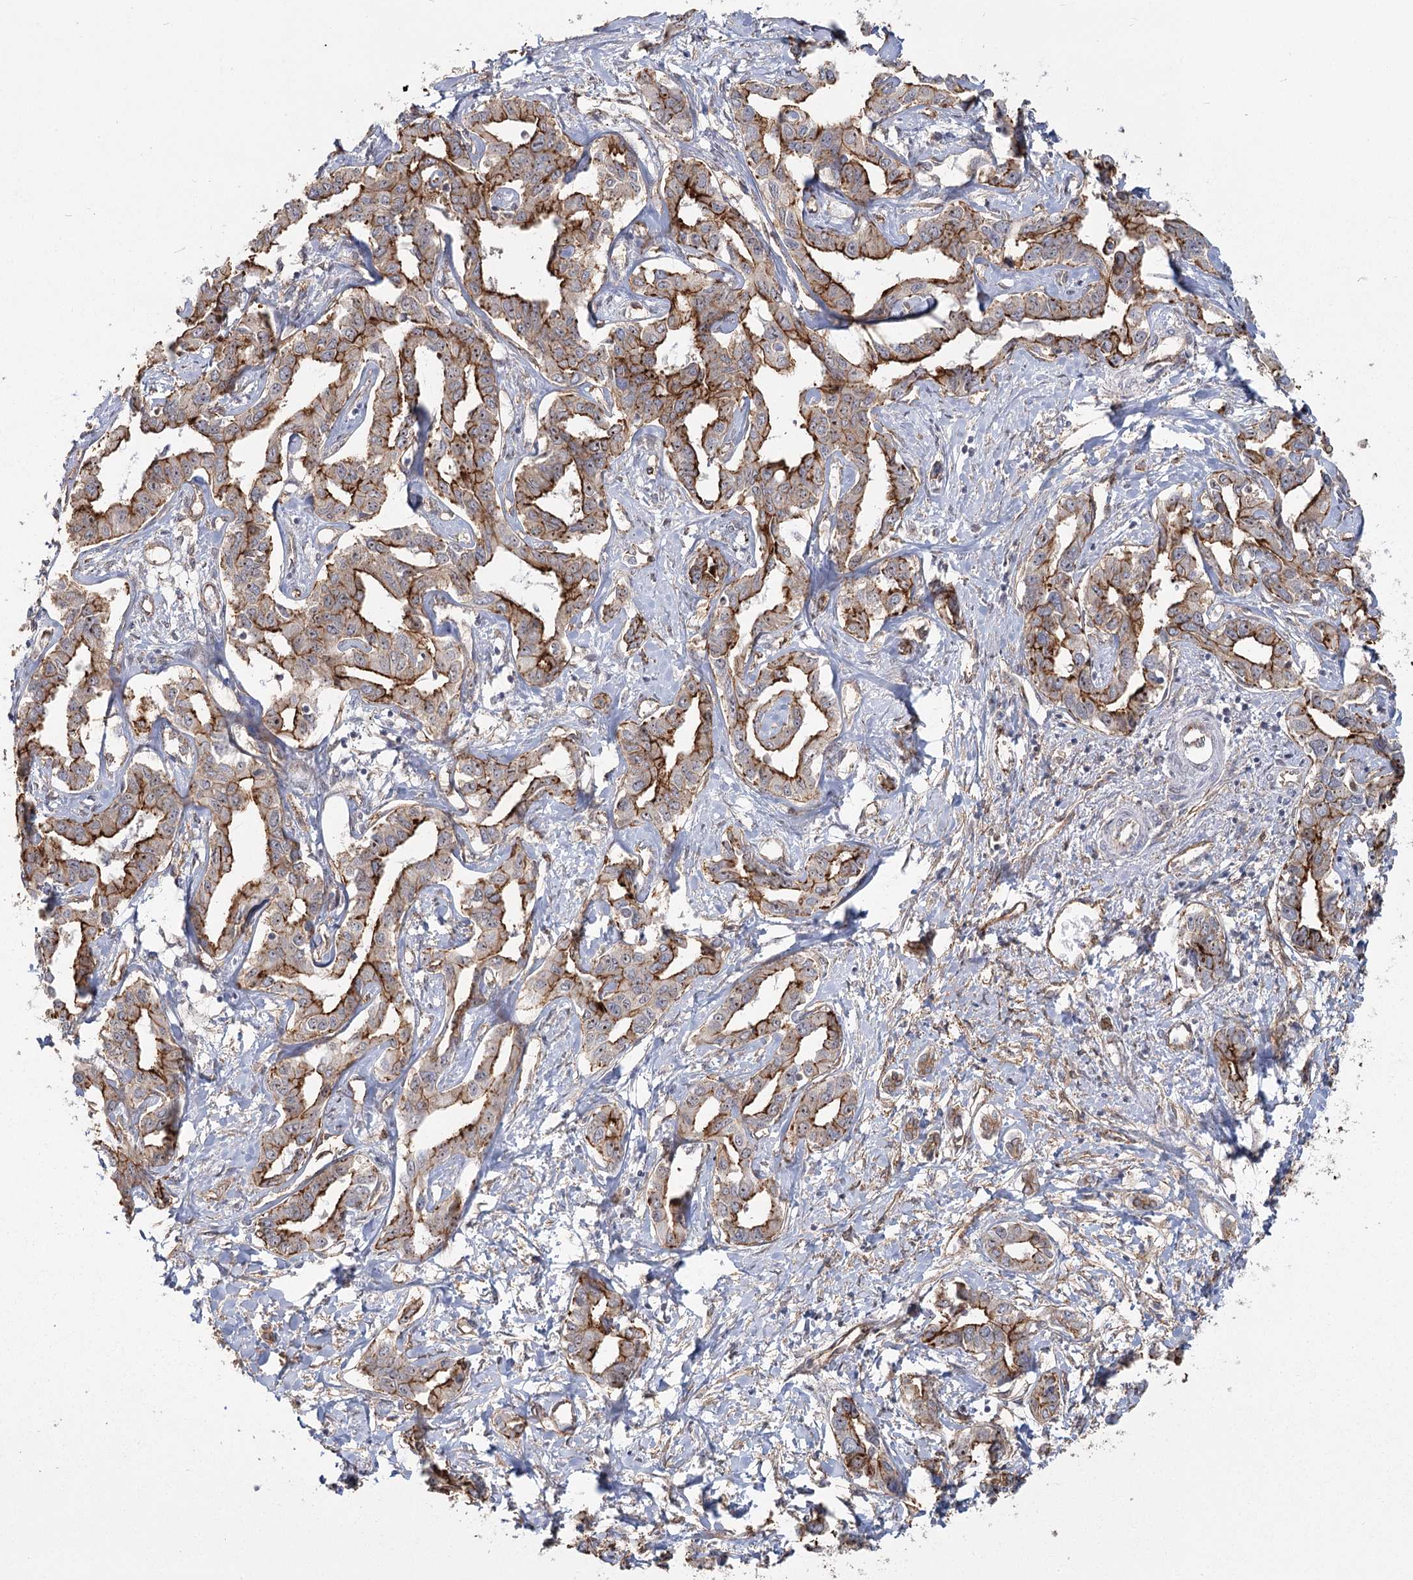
{"staining": {"intensity": "strong", "quantity": ">75%", "location": "cytoplasmic/membranous"}, "tissue": "liver cancer", "cell_type": "Tumor cells", "image_type": "cancer", "snomed": [{"axis": "morphology", "description": "Cholangiocarcinoma"}, {"axis": "topography", "description": "Liver"}], "caption": "Immunohistochemistry (IHC) micrograph of neoplastic tissue: liver cancer (cholangiocarcinoma) stained using immunohistochemistry (IHC) shows high levels of strong protein expression localized specifically in the cytoplasmic/membranous of tumor cells, appearing as a cytoplasmic/membranous brown color.", "gene": "RPP14", "patient": {"sex": "male", "age": 59}}